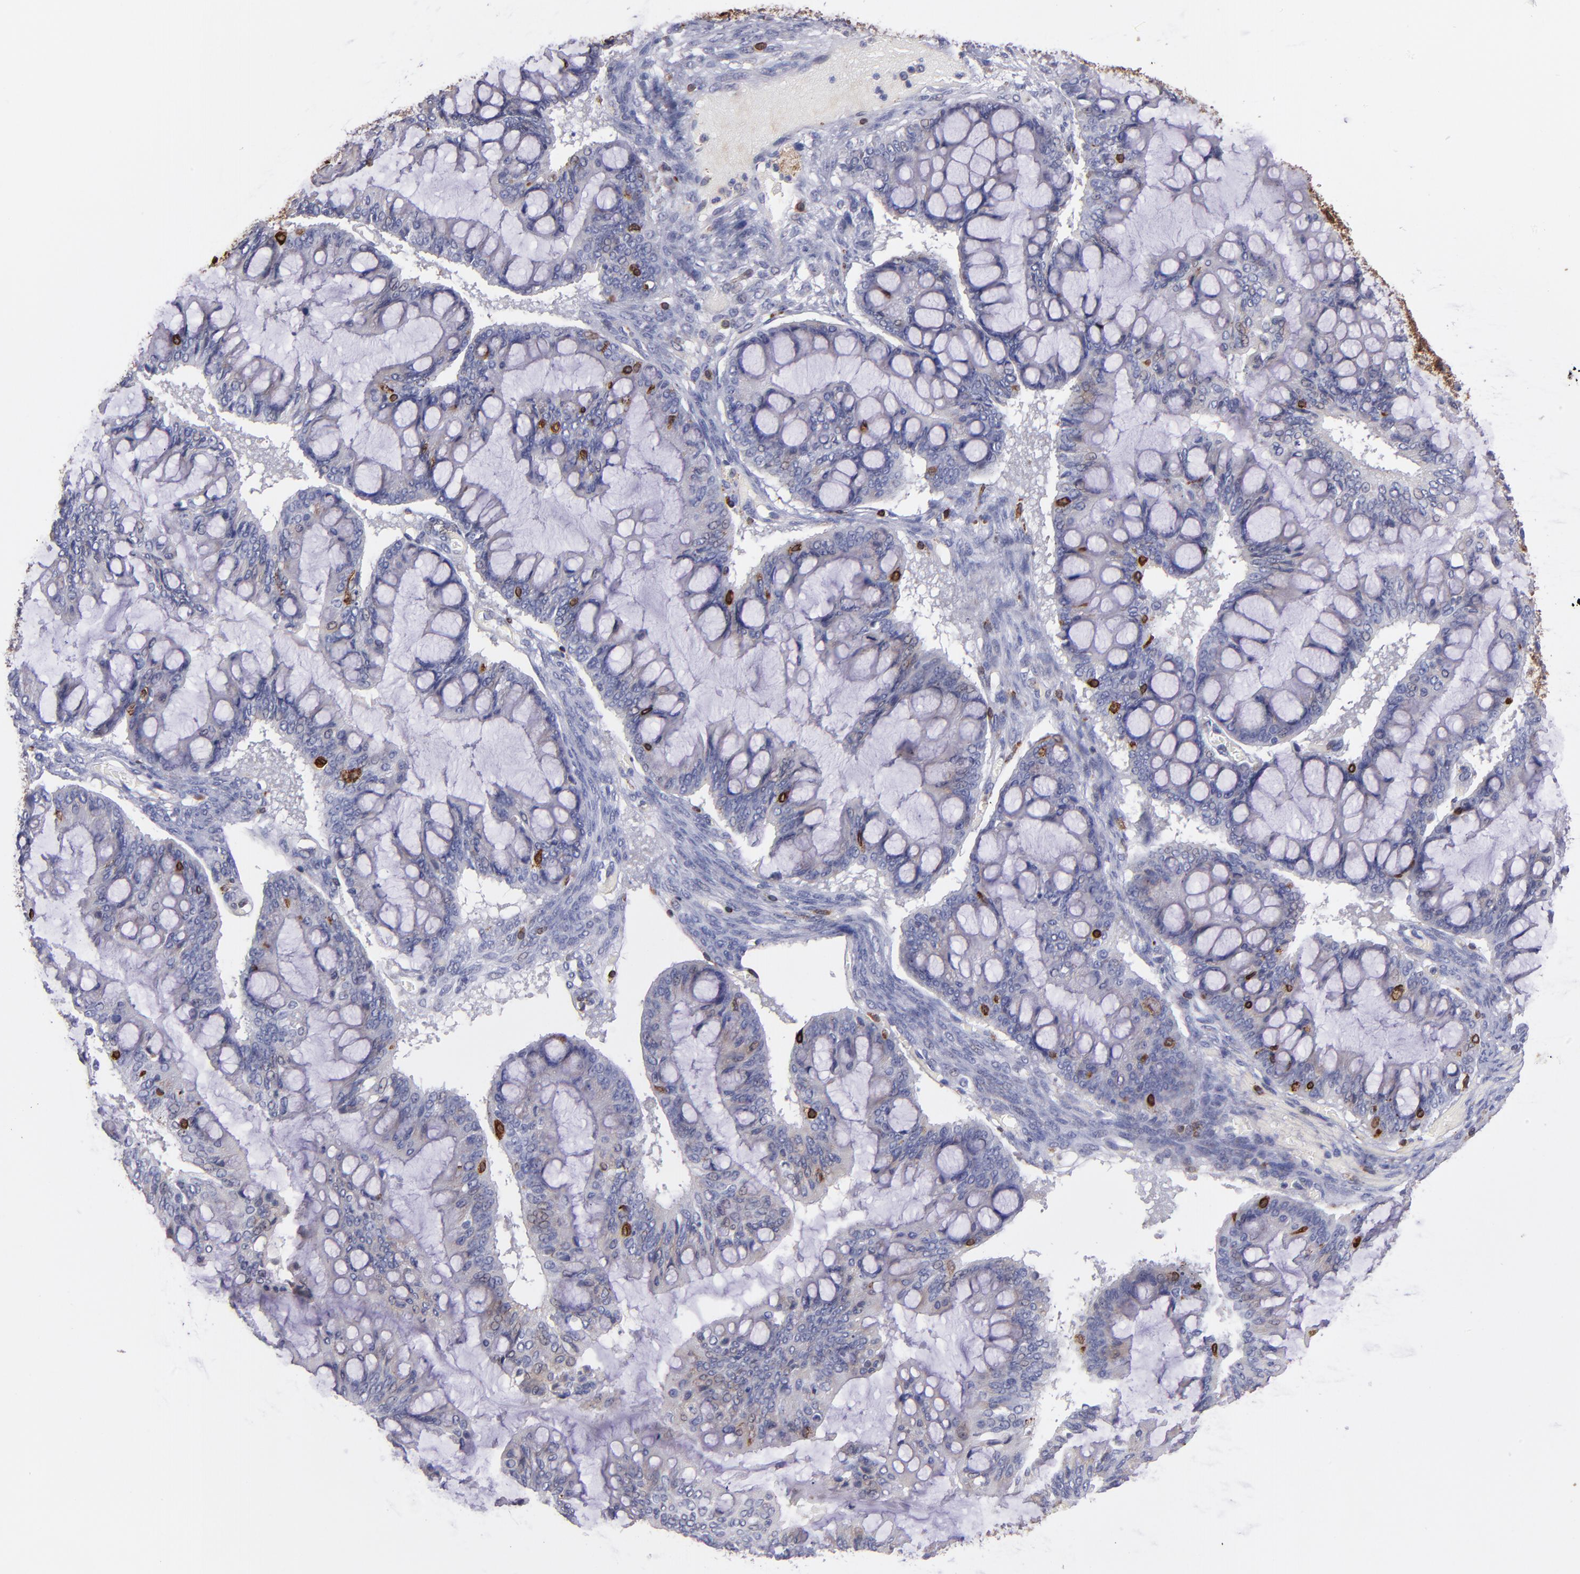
{"staining": {"intensity": "strong", "quantity": "<25%", "location": "cytoplasmic/membranous"}, "tissue": "ovarian cancer", "cell_type": "Tumor cells", "image_type": "cancer", "snomed": [{"axis": "morphology", "description": "Cystadenocarcinoma, mucinous, NOS"}, {"axis": "topography", "description": "Ovary"}], "caption": "Ovarian mucinous cystadenocarcinoma was stained to show a protein in brown. There is medium levels of strong cytoplasmic/membranous expression in approximately <25% of tumor cells.", "gene": "PTGS1", "patient": {"sex": "female", "age": 73}}